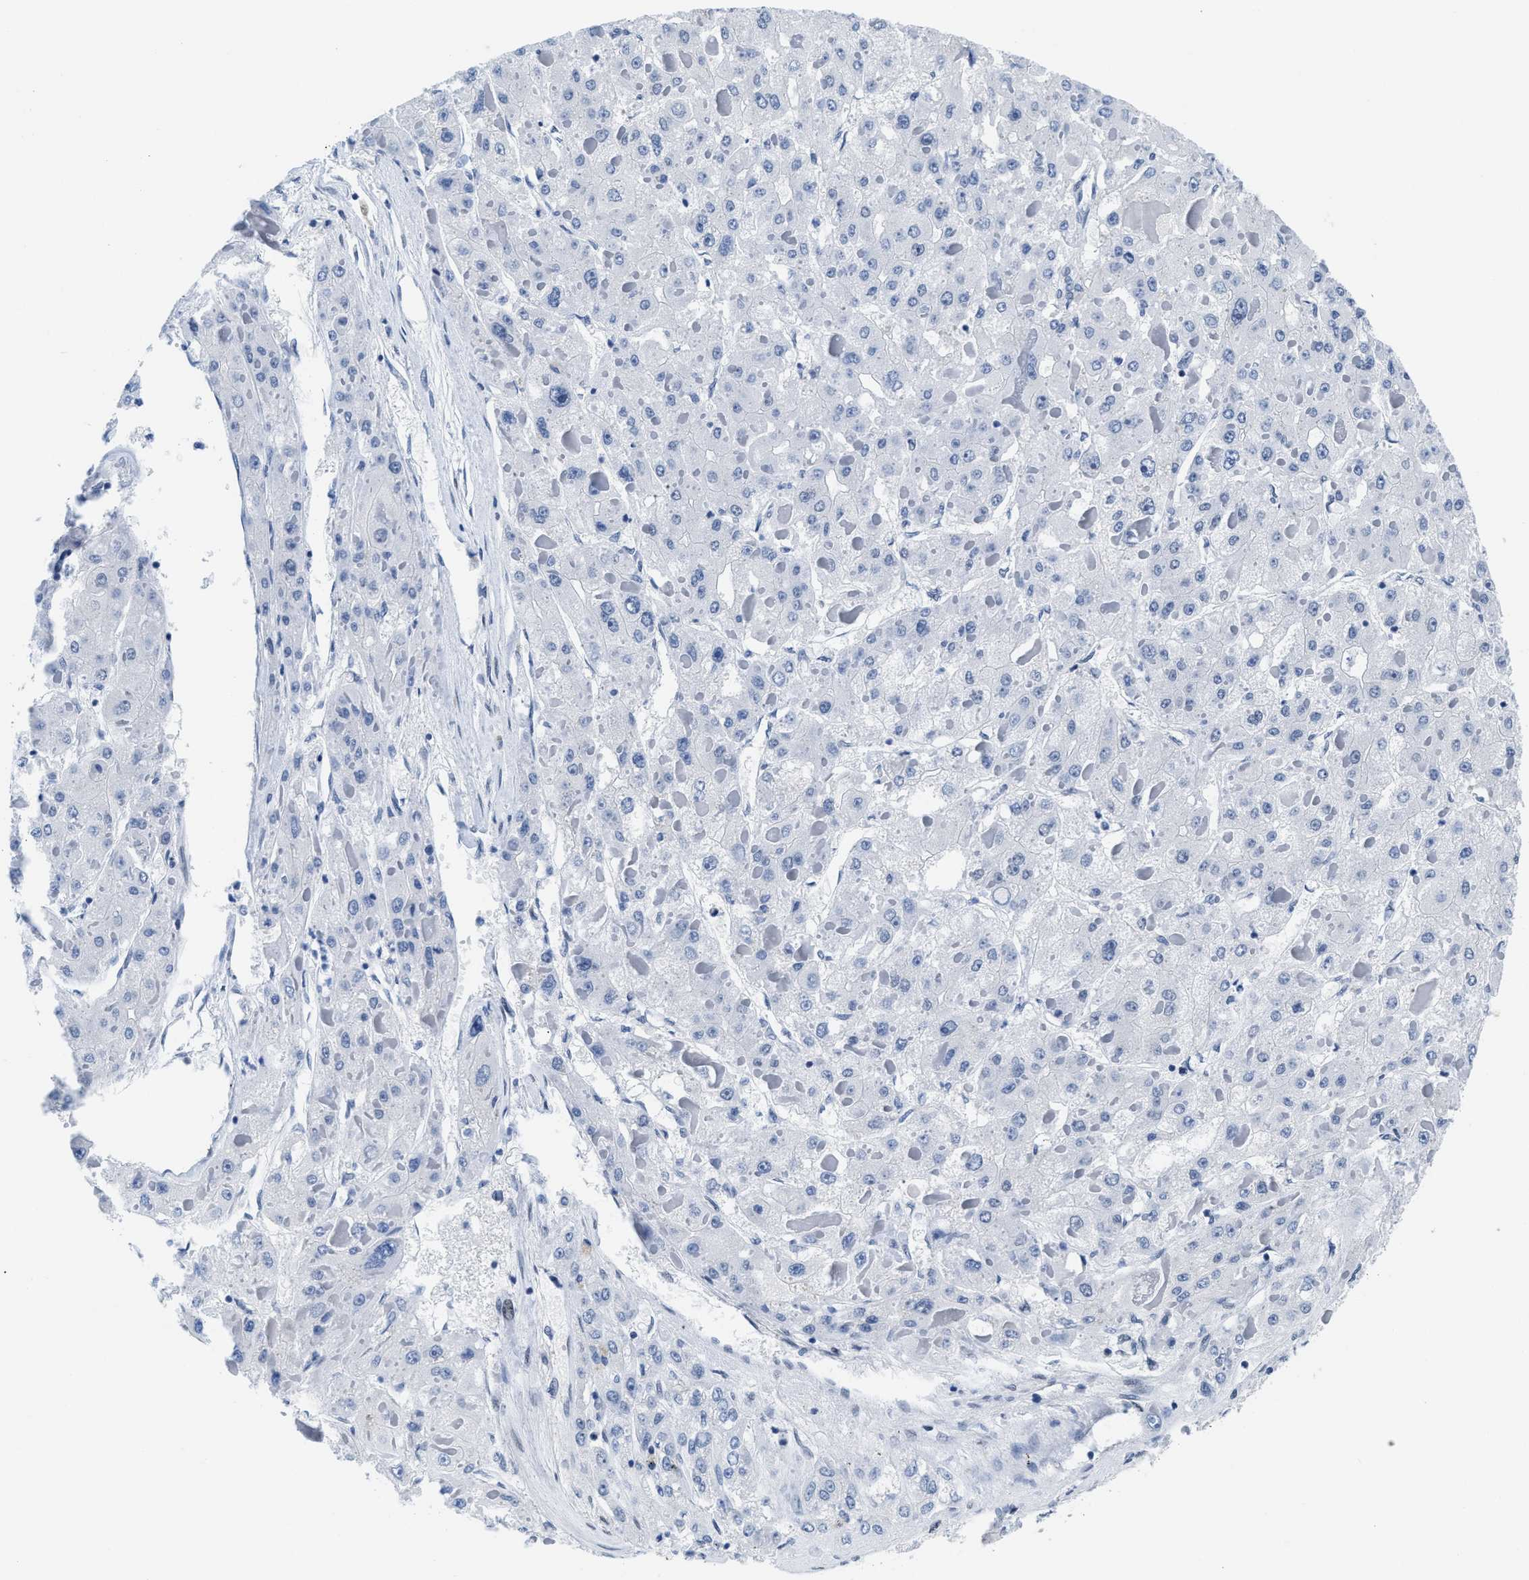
{"staining": {"intensity": "negative", "quantity": "none", "location": "none"}, "tissue": "liver cancer", "cell_type": "Tumor cells", "image_type": "cancer", "snomed": [{"axis": "morphology", "description": "Carcinoma, Hepatocellular, NOS"}, {"axis": "topography", "description": "Liver"}], "caption": "Liver hepatocellular carcinoma was stained to show a protein in brown. There is no significant positivity in tumor cells. (DAB immunohistochemistry visualized using brightfield microscopy, high magnification).", "gene": "CTBP1", "patient": {"sex": "female", "age": 73}}